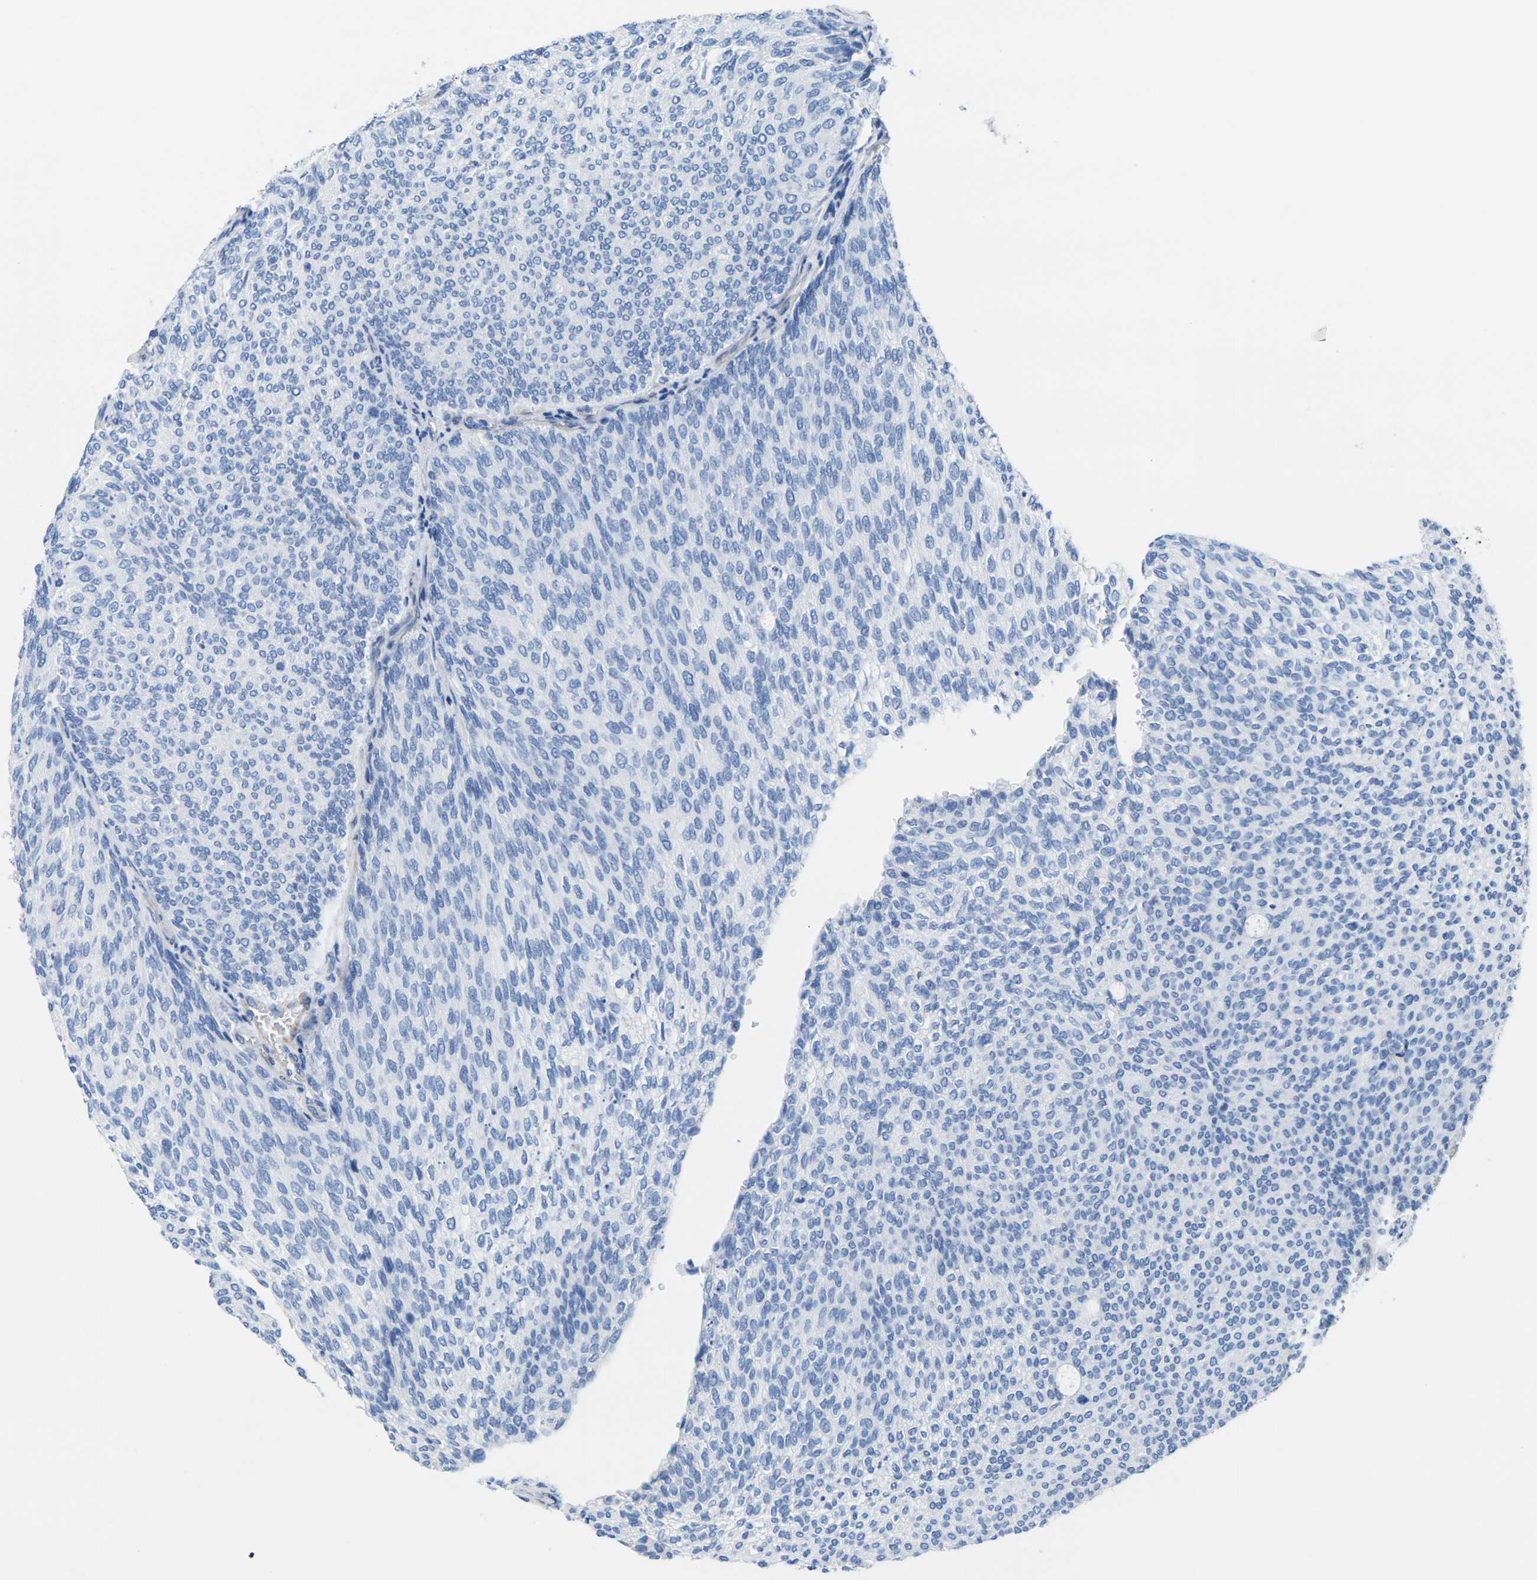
{"staining": {"intensity": "negative", "quantity": "none", "location": "none"}, "tissue": "urothelial cancer", "cell_type": "Tumor cells", "image_type": "cancer", "snomed": [{"axis": "morphology", "description": "Urothelial carcinoma, Low grade"}, {"axis": "topography", "description": "Urinary bladder"}], "caption": "DAB immunohistochemical staining of human urothelial carcinoma (low-grade) exhibits no significant staining in tumor cells.", "gene": "CNN1", "patient": {"sex": "female", "age": 79}}